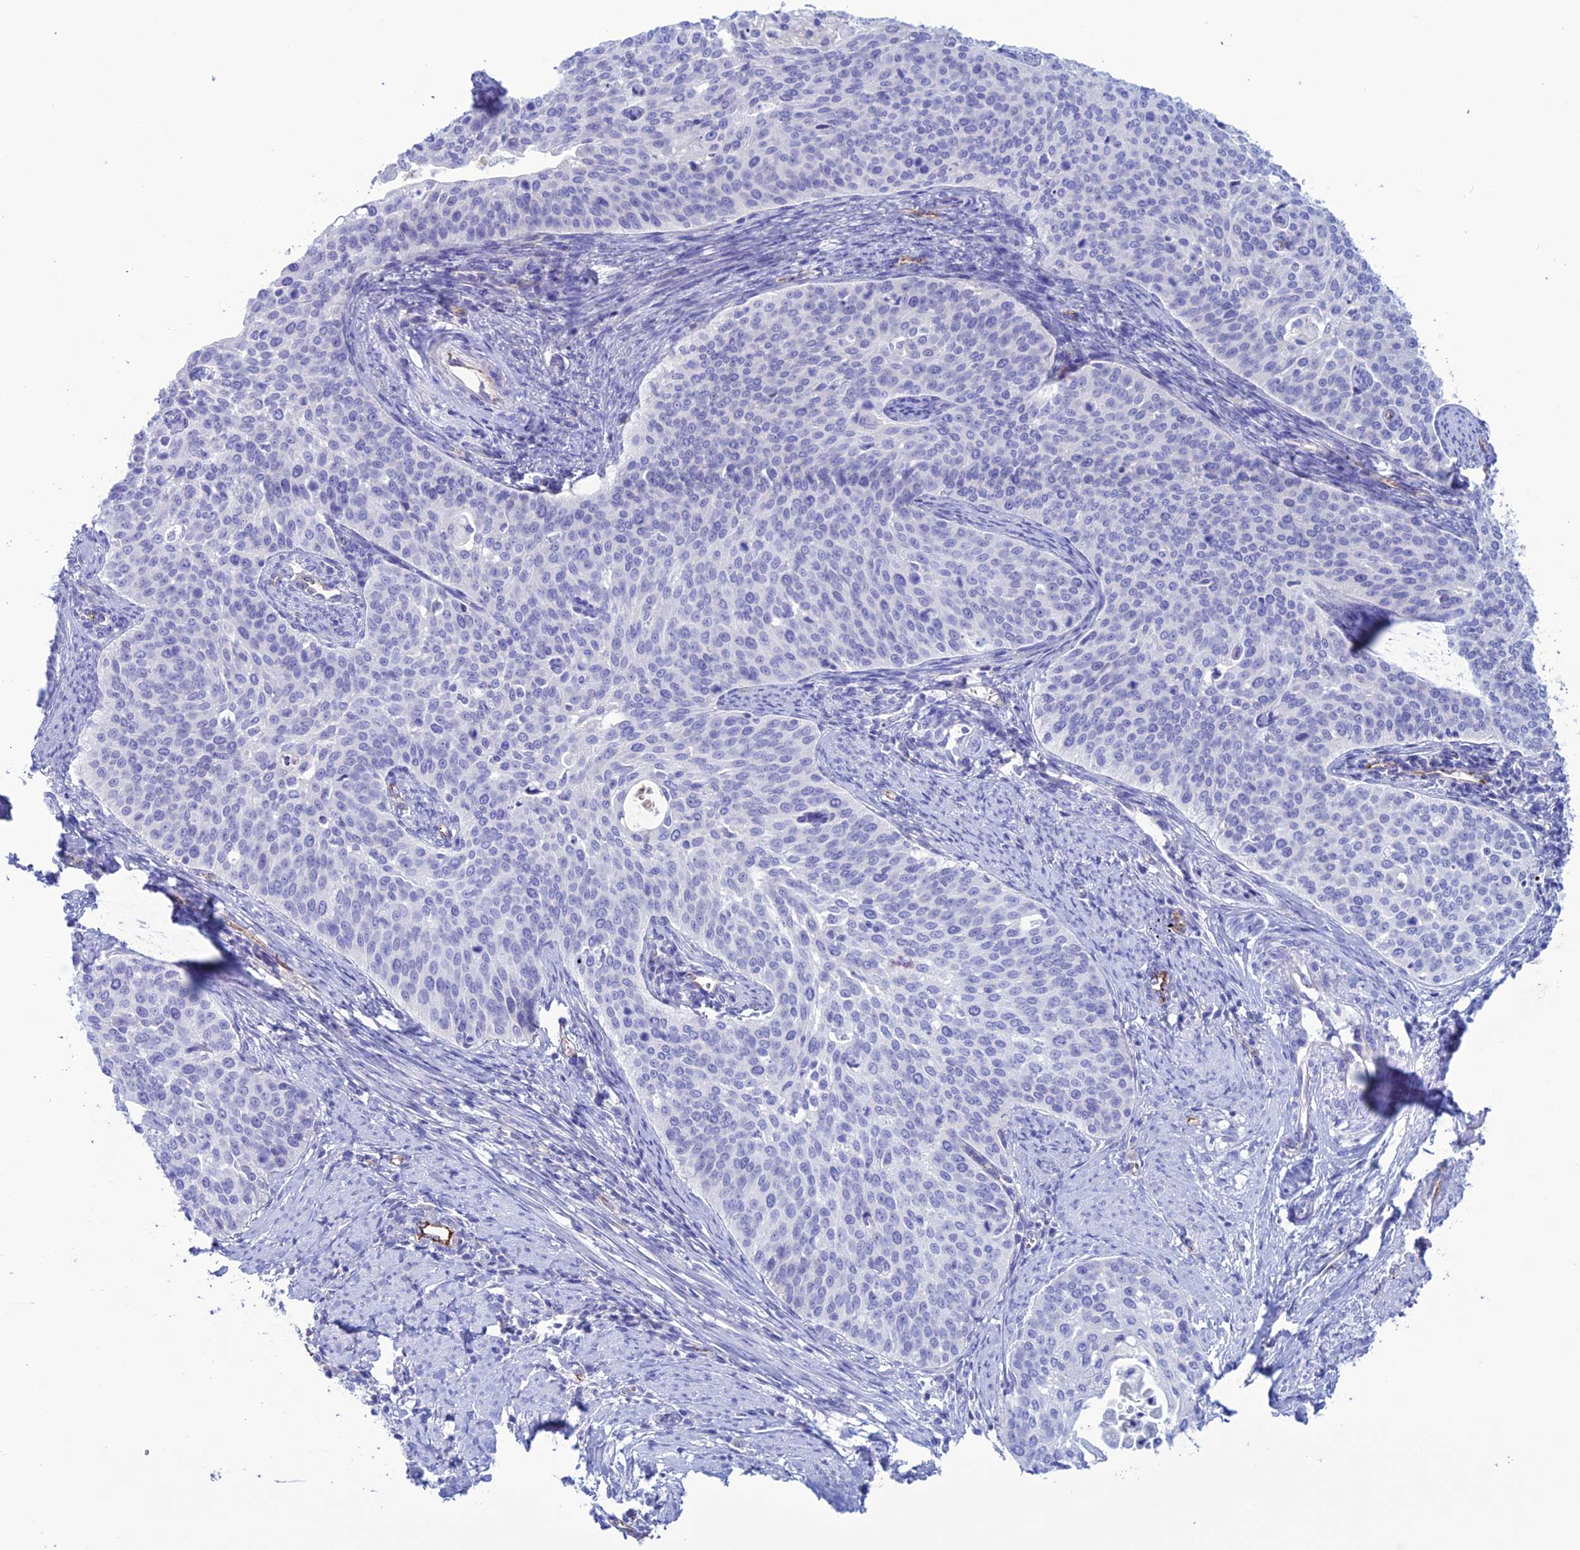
{"staining": {"intensity": "negative", "quantity": "none", "location": "none"}, "tissue": "cervical cancer", "cell_type": "Tumor cells", "image_type": "cancer", "snomed": [{"axis": "morphology", "description": "Squamous cell carcinoma, NOS"}, {"axis": "topography", "description": "Cervix"}], "caption": "There is no significant positivity in tumor cells of squamous cell carcinoma (cervical).", "gene": "CDC42EP5", "patient": {"sex": "female", "age": 44}}